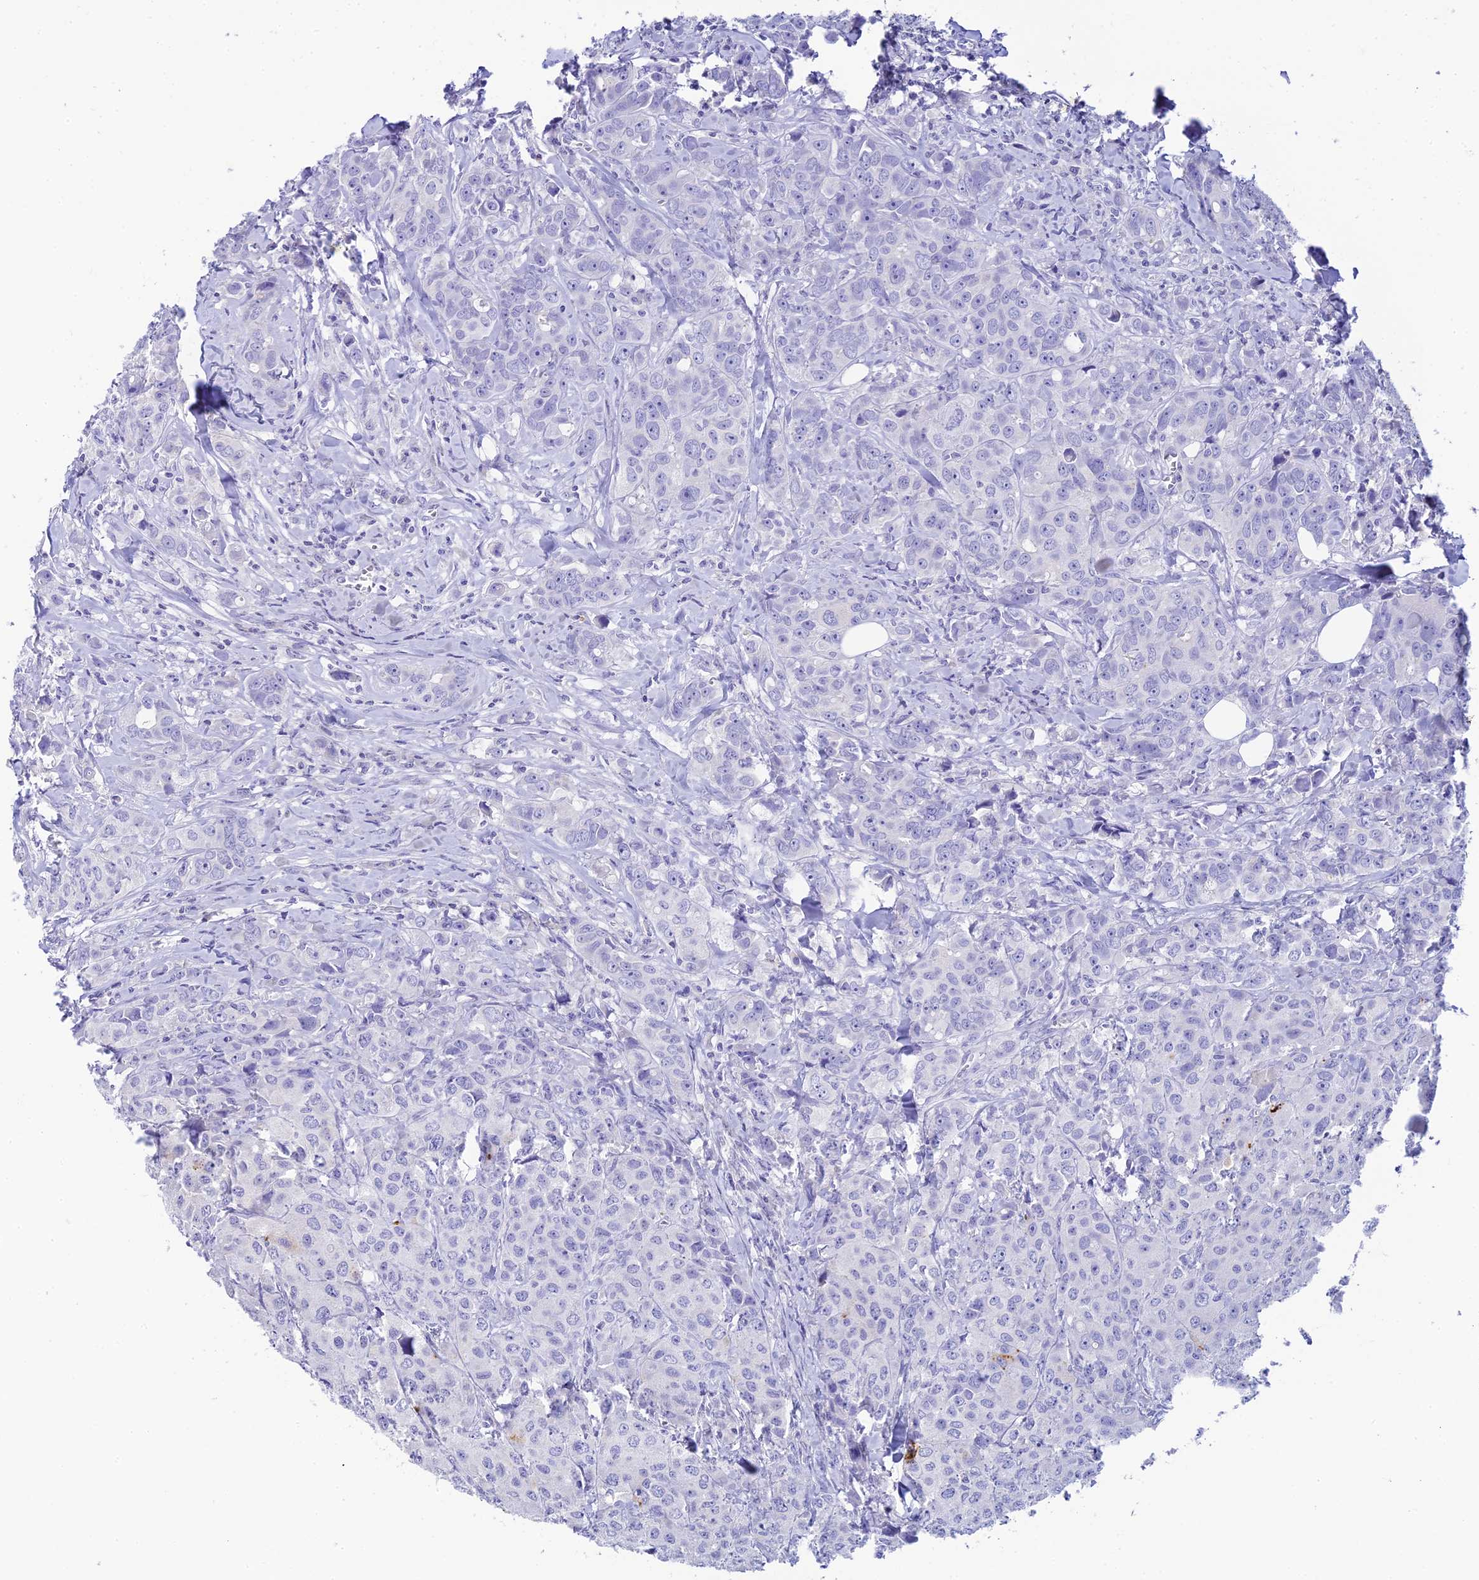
{"staining": {"intensity": "negative", "quantity": "none", "location": "none"}, "tissue": "breast cancer", "cell_type": "Tumor cells", "image_type": "cancer", "snomed": [{"axis": "morphology", "description": "Duct carcinoma"}, {"axis": "topography", "description": "Breast"}], "caption": "Tumor cells are negative for brown protein staining in breast cancer.", "gene": "C12orf29", "patient": {"sex": "female", "age": 43}}